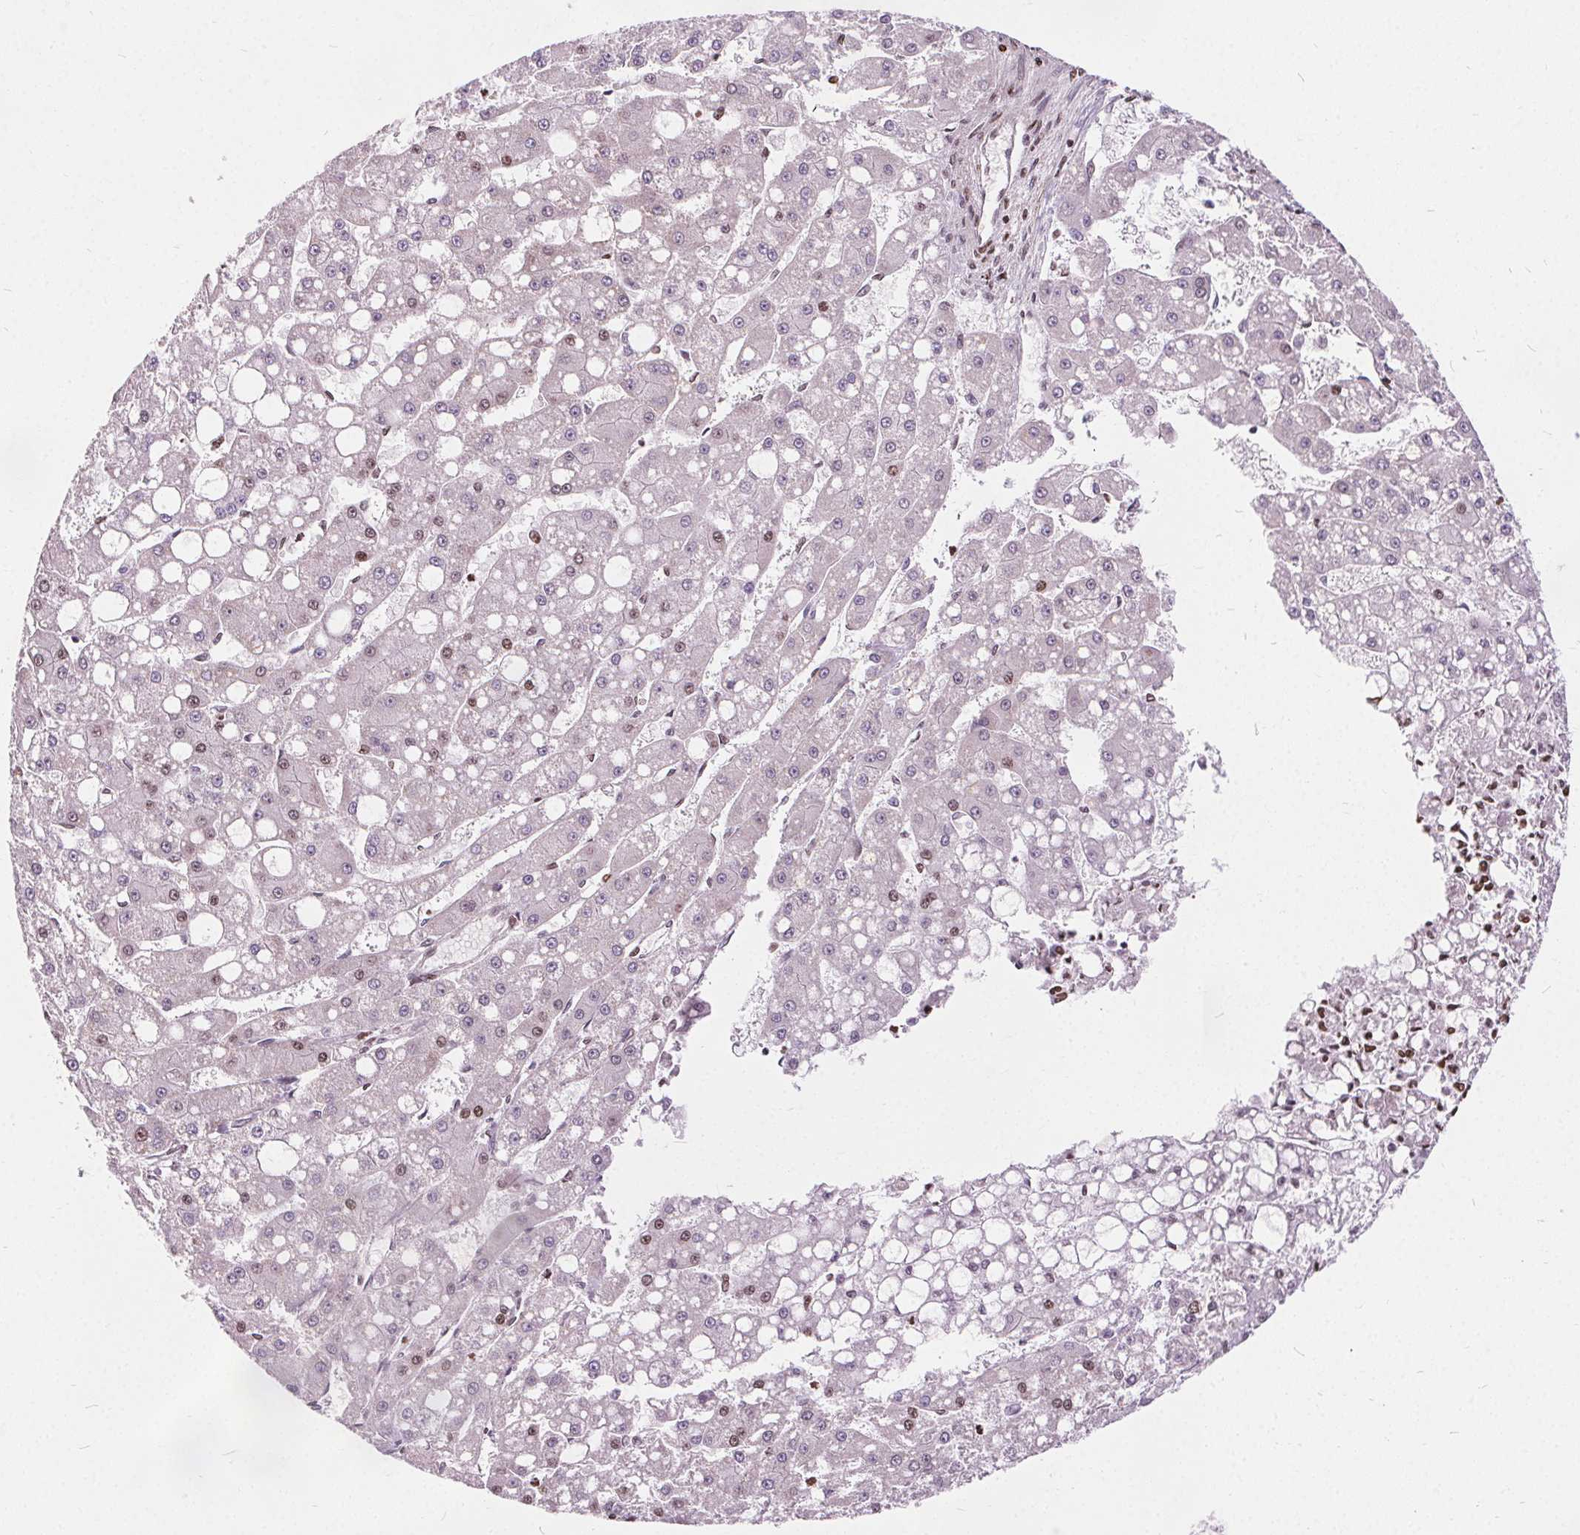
{"staining": {"intensity": "negative", "quantity": "none", "location": "none"}, "tissue": "liver cancer", "cell_type": "Tumor cells", "image_type": "cancer", "snomed": [{"axis": "morphology", "description": "Carcinoma, Hepatocellular, NOS"}, {"axis": "topography", "description": "Liver"}], "caption": "Tumor cells are negative for brown protein staining in liver cancer (hepatocellular carcinoma).", "gene": "ISLR2", "patient": {"sex": "male", "age": 67}}